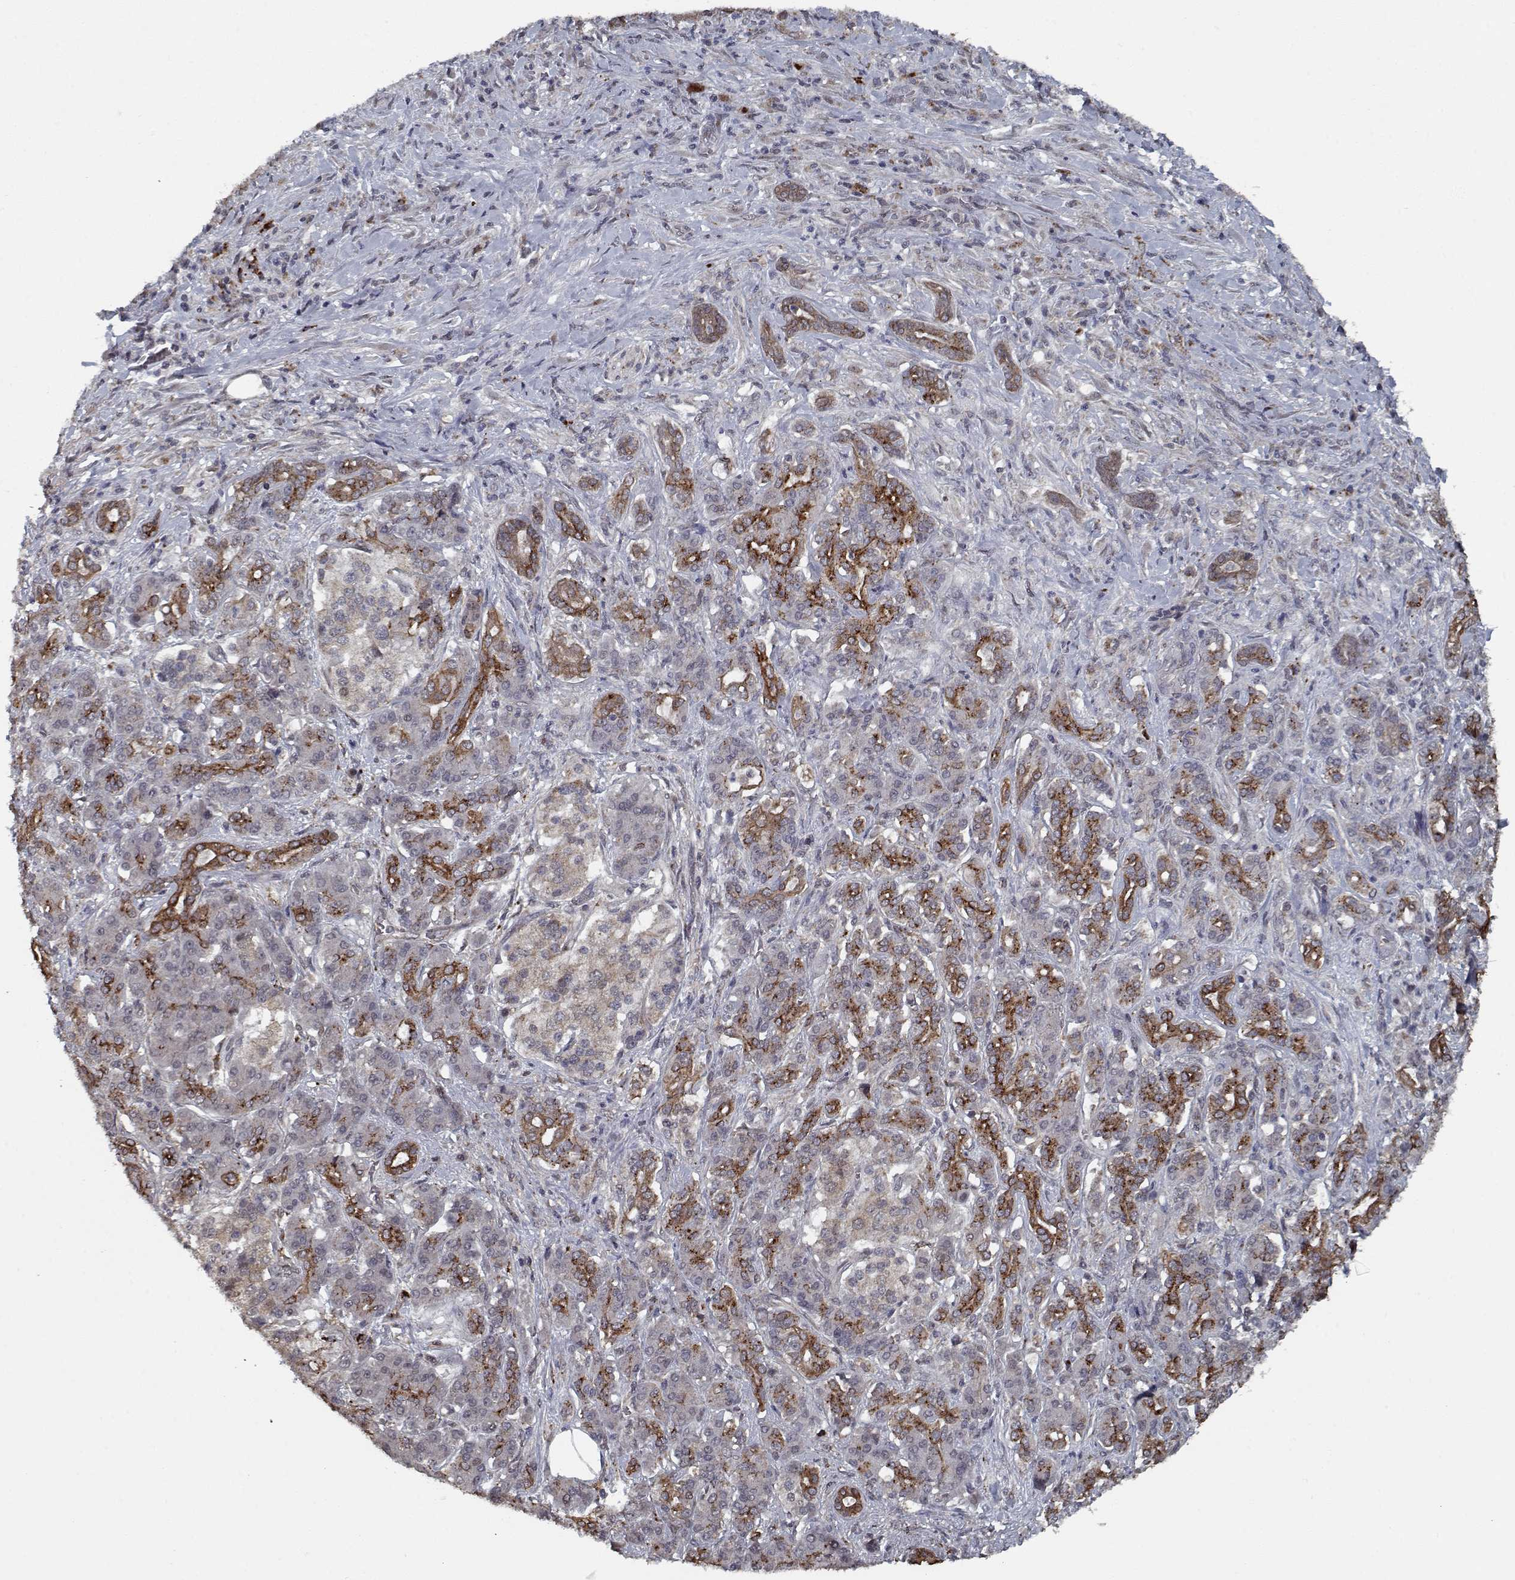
{"staining": {"intensity": "strong", "quantity": "<25%", "location": "cytoplasmic/membranous"}, "tissue": "pancreatic cancer", "cell_type": "Tumor cells", "image_type": "cancer", "snomed": [{"axis": "morphology", "description": "Normal tissue, NOS"}, {"axis": "morphology", "description": "Inflammation, NOS"}, {"axis": "morphology", "description": "Adenocarcinoma, NOS"}, {"axis": "topography", "description": "Pancreas"}], "caption": "Adenocarcinoma (pancreatic) was stained to show a protein in brown. There is medium levels of strong cytoplasmic/membranous staining in approximately <25% of tumor cells. (Stains: DAB (3,3'-diaminobenzidine) in brown, nuclei in blue, Microscopy: brightfield microscopy at high magnification).", "gene": "NLK", "patient": {"sex": "male", "age": 57}}